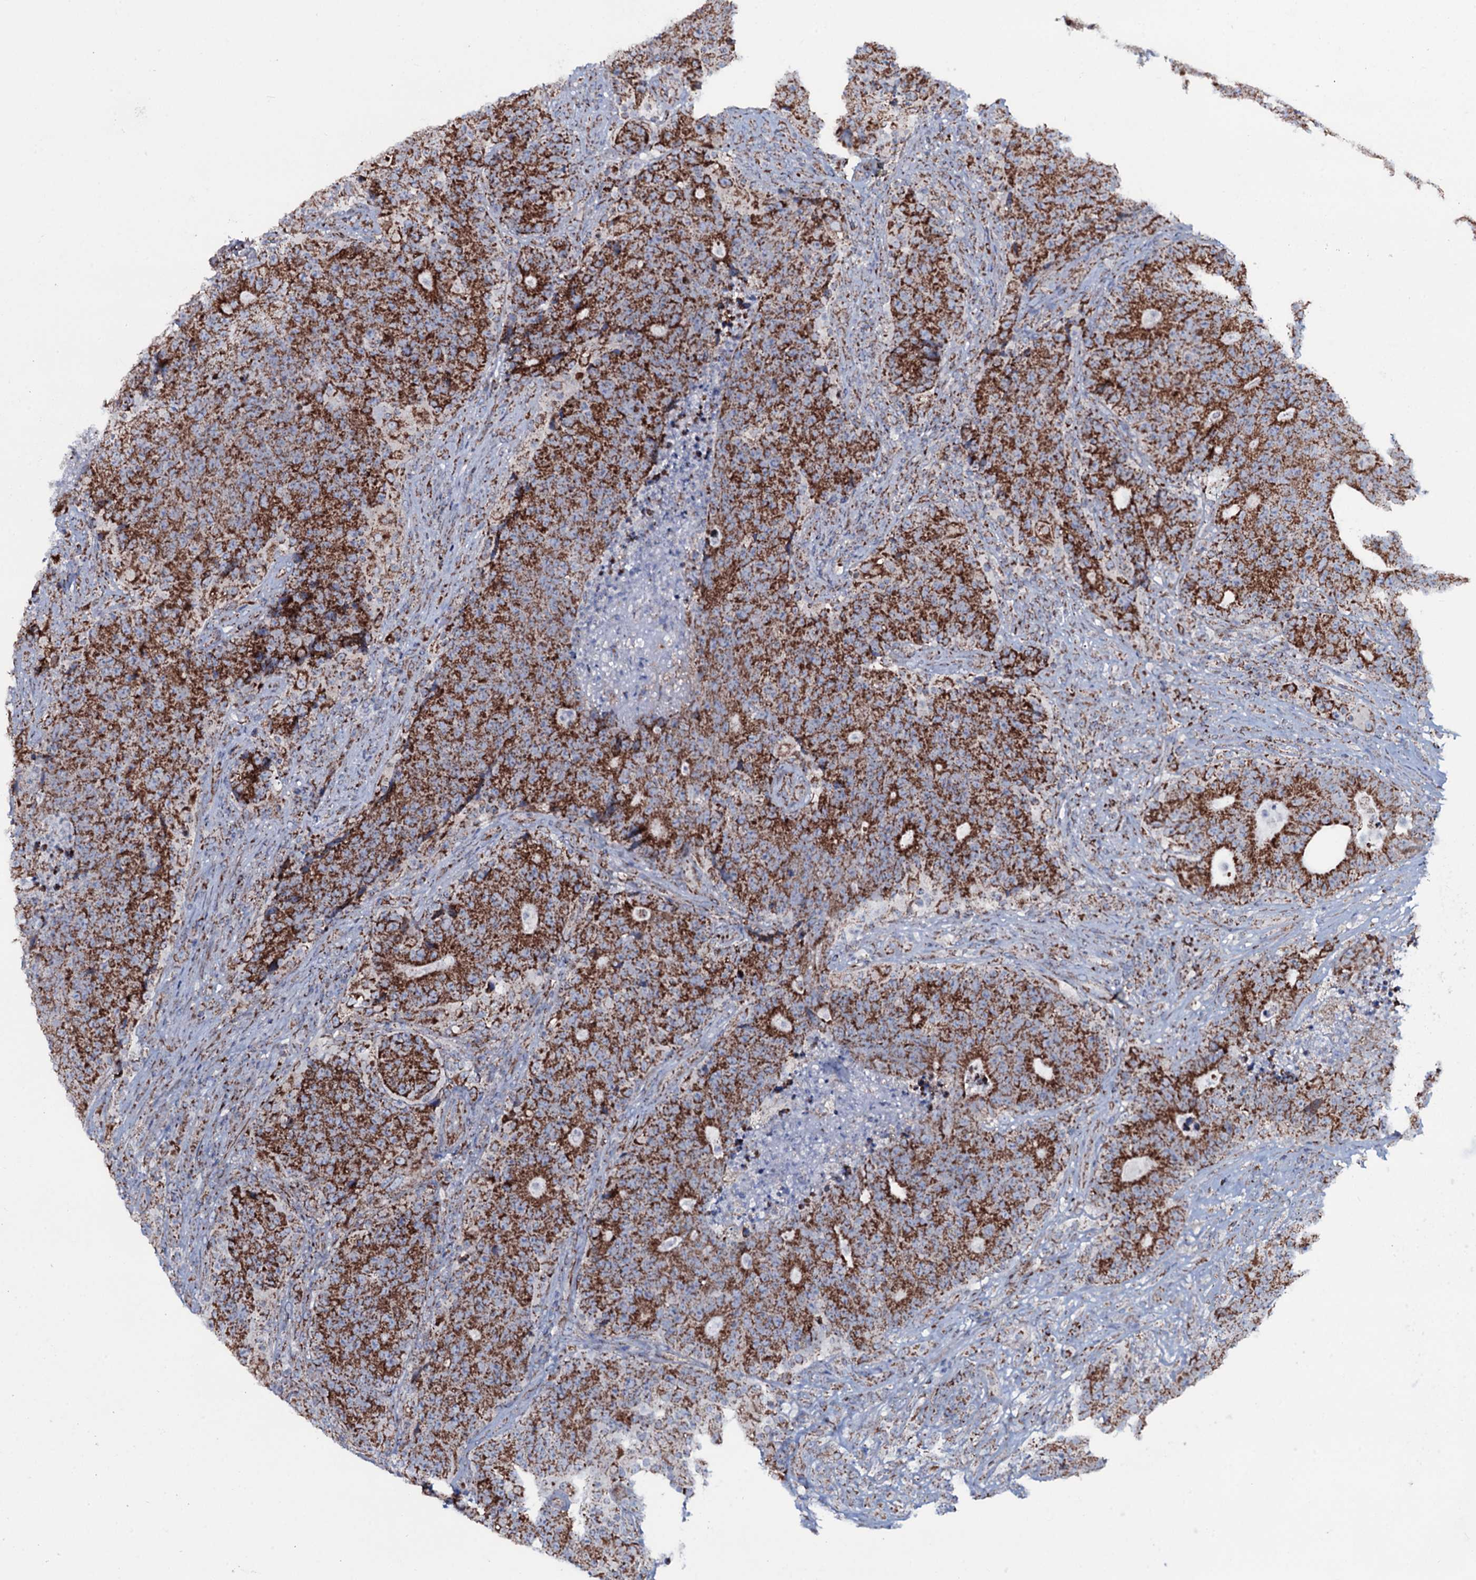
{"staining": {"intensity": "strong", "quantity": ">75%", "location": "cytoplasmic/membranous"}, "tissue": "colorectal cancer", "cell_type": "Tumor cells", "image_type": "cancer", "snomed": [{"axis": "morphology", "description": "Adenocarcinoma, NOS"}, {"axis": "topography", "description": "Colon"}], "caption": "Tumor cells reveal strong cytoplasmic/membranous expression in approximately >75% of cells in adenocarcinoma (colorectal). (DAB = brown stain, brightfield microscopy at high magnification).", "gene": "MRPS35", "patient": {"sex": "female", "age": 75}}